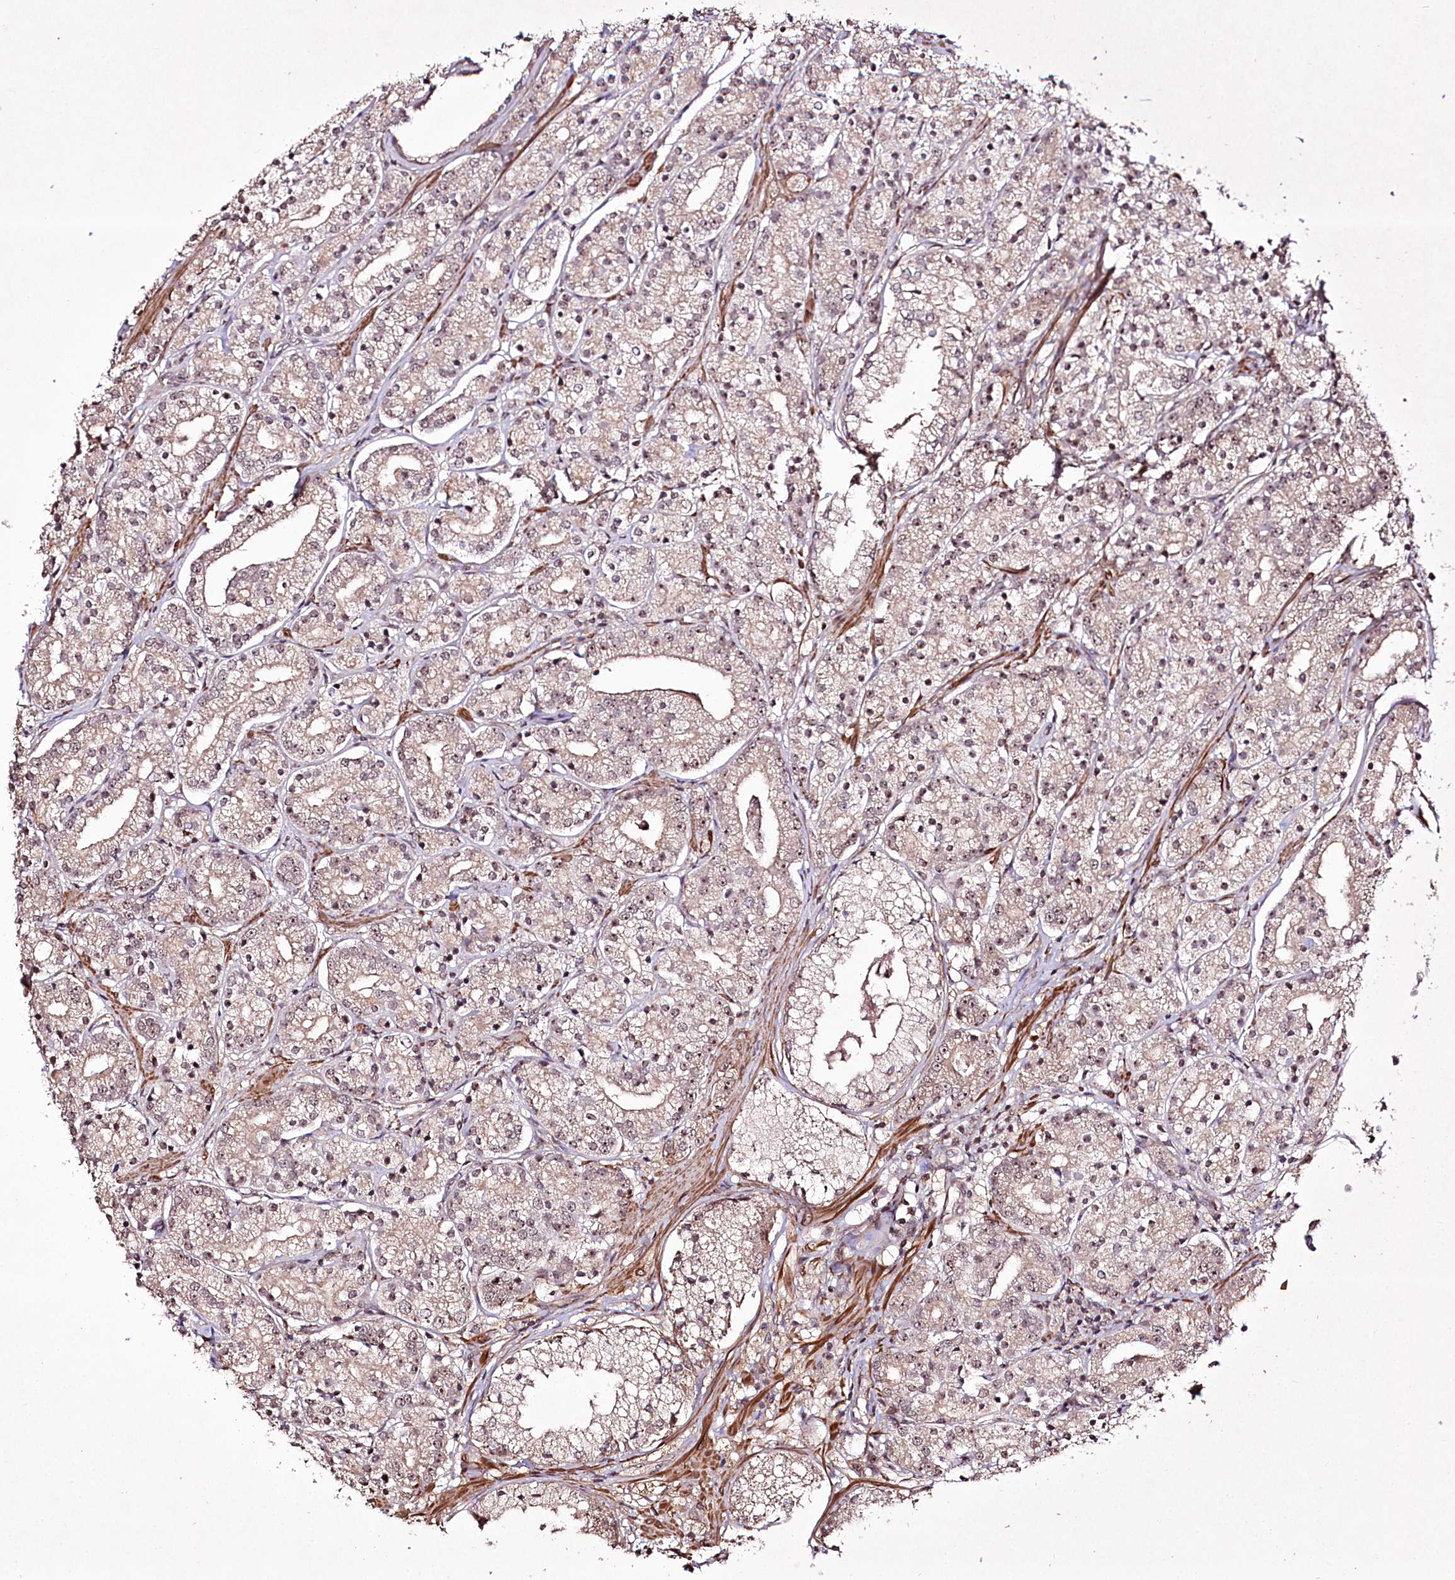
{"staining": {"intensity": "weak", "quantity": ">75%", "location": "nuclear"}, "tissue": "prostate cancer", "cell_type": "Tumor cells", "image_type": "cancer", "snomed": [{"axis": "morphology", "description": "Adenocarcinoma, High grade"}, {"axis": "topography", "description": "Prostate"}], "caption": "High-magnification brightfield microscopy of adenocarcinoma (high-grade) (prostate) stained with DAB (brown) and counterstained with hematoxylin (blue). tumor cells exhibit weak nuclear expression is identified in approximately>75% of cells. Nuclei are stained in blue.", "gene": "CCDC59", "patient": {"sex": "male", "age": 69}}